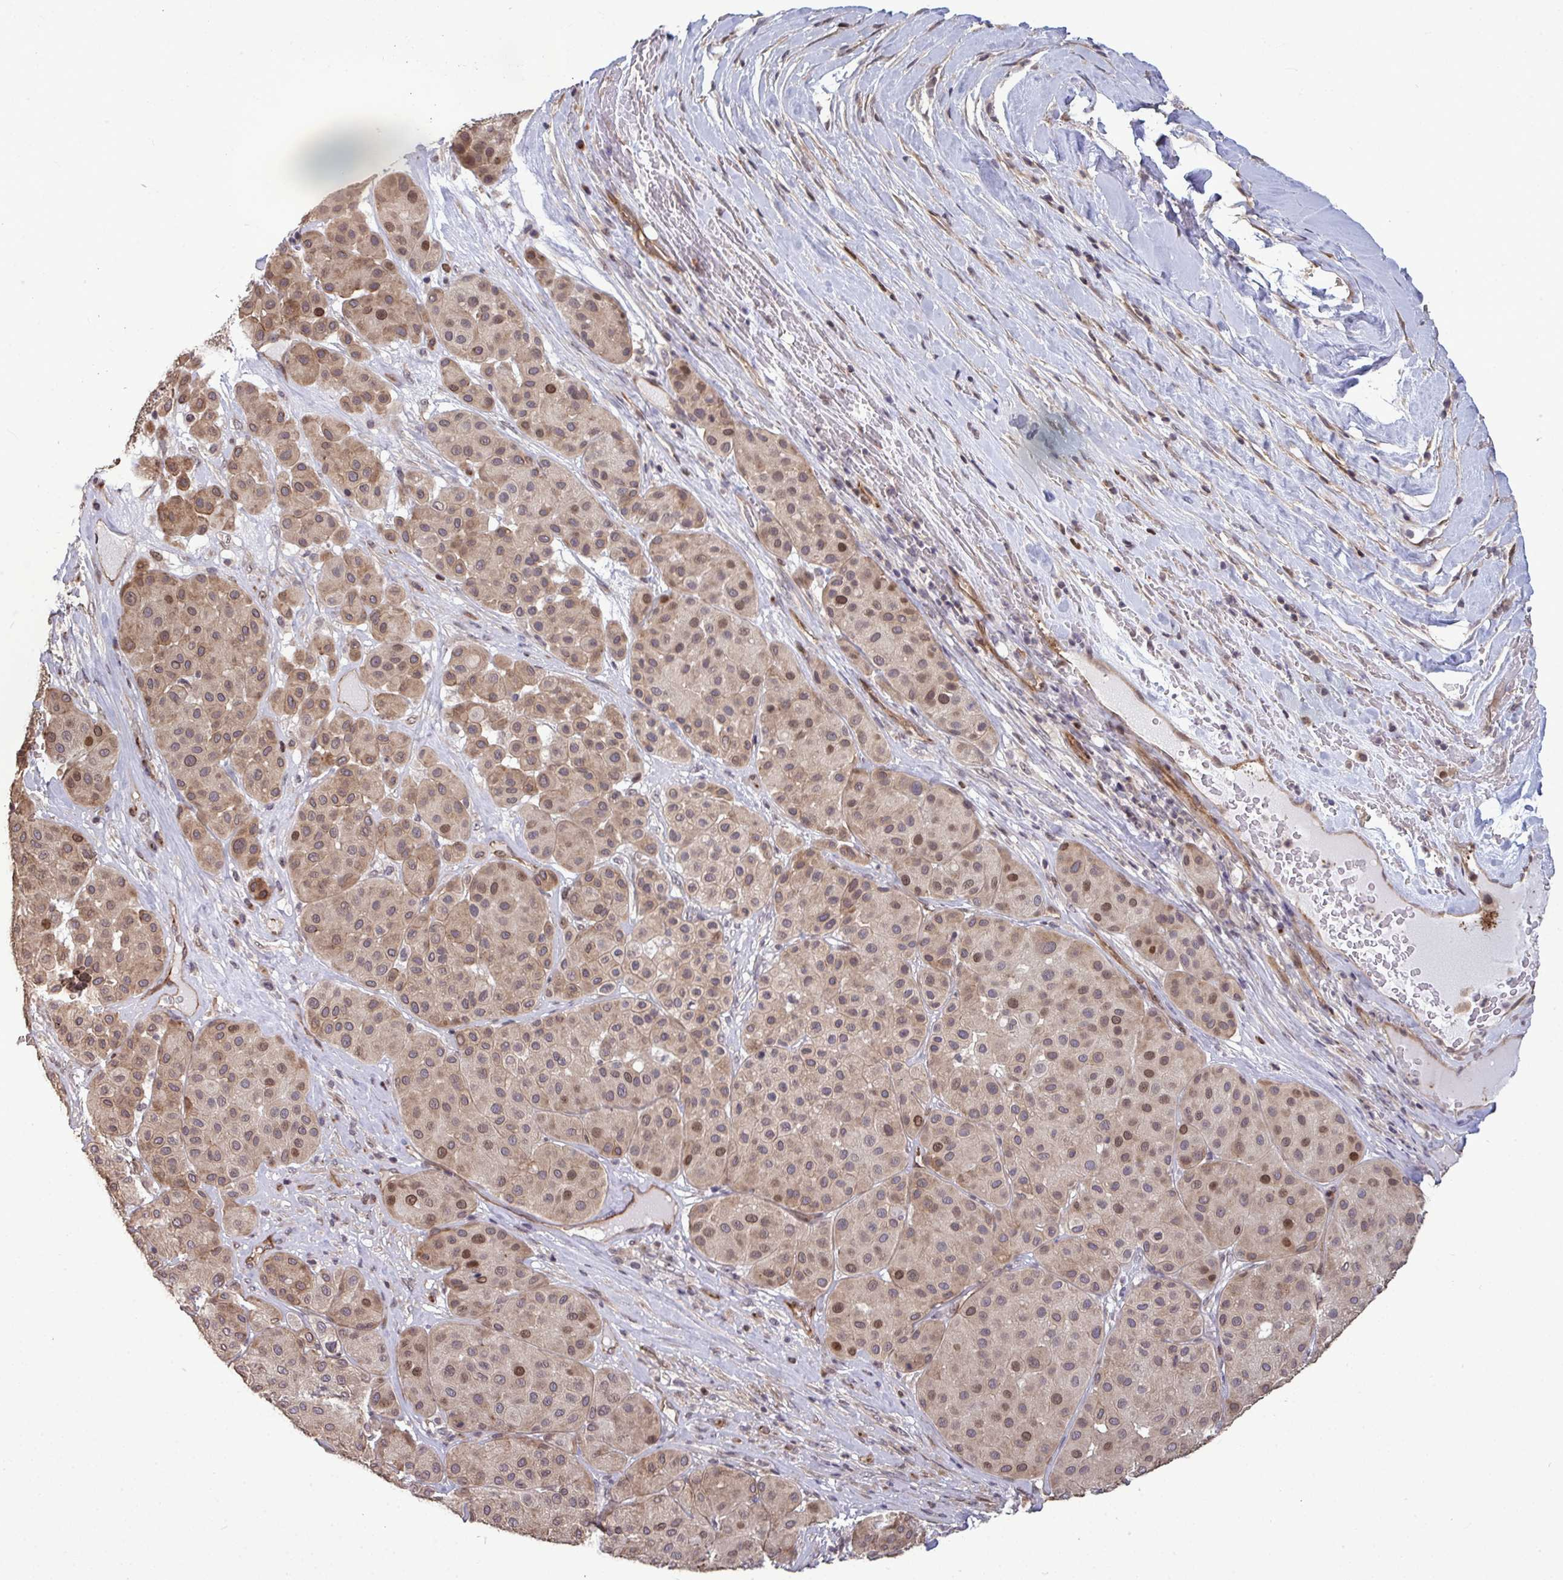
{"staining": {"intensity": "moderate", "quantity": "25%-75%", "location": "cytoplasmic/membranous,nuclear"}, "tissue": "melanoma", "cell_type": "Tumor cells", "image_type": "cancer", "snomed": [{"axis": "morphology", "description": "Malignant melanoma, Metastatic site"}, {"axis": "topography", "description": "Smooth muscle"}], "caption": "Immunohistochemistry (DAB) staining of melanoma shows moderate cytoplasmic/membranous and nuclear protein expression in approximately 25%-75% of tumor cells.", "gene": "IPO5", "patient": {"sex": "male", "age": 41}}